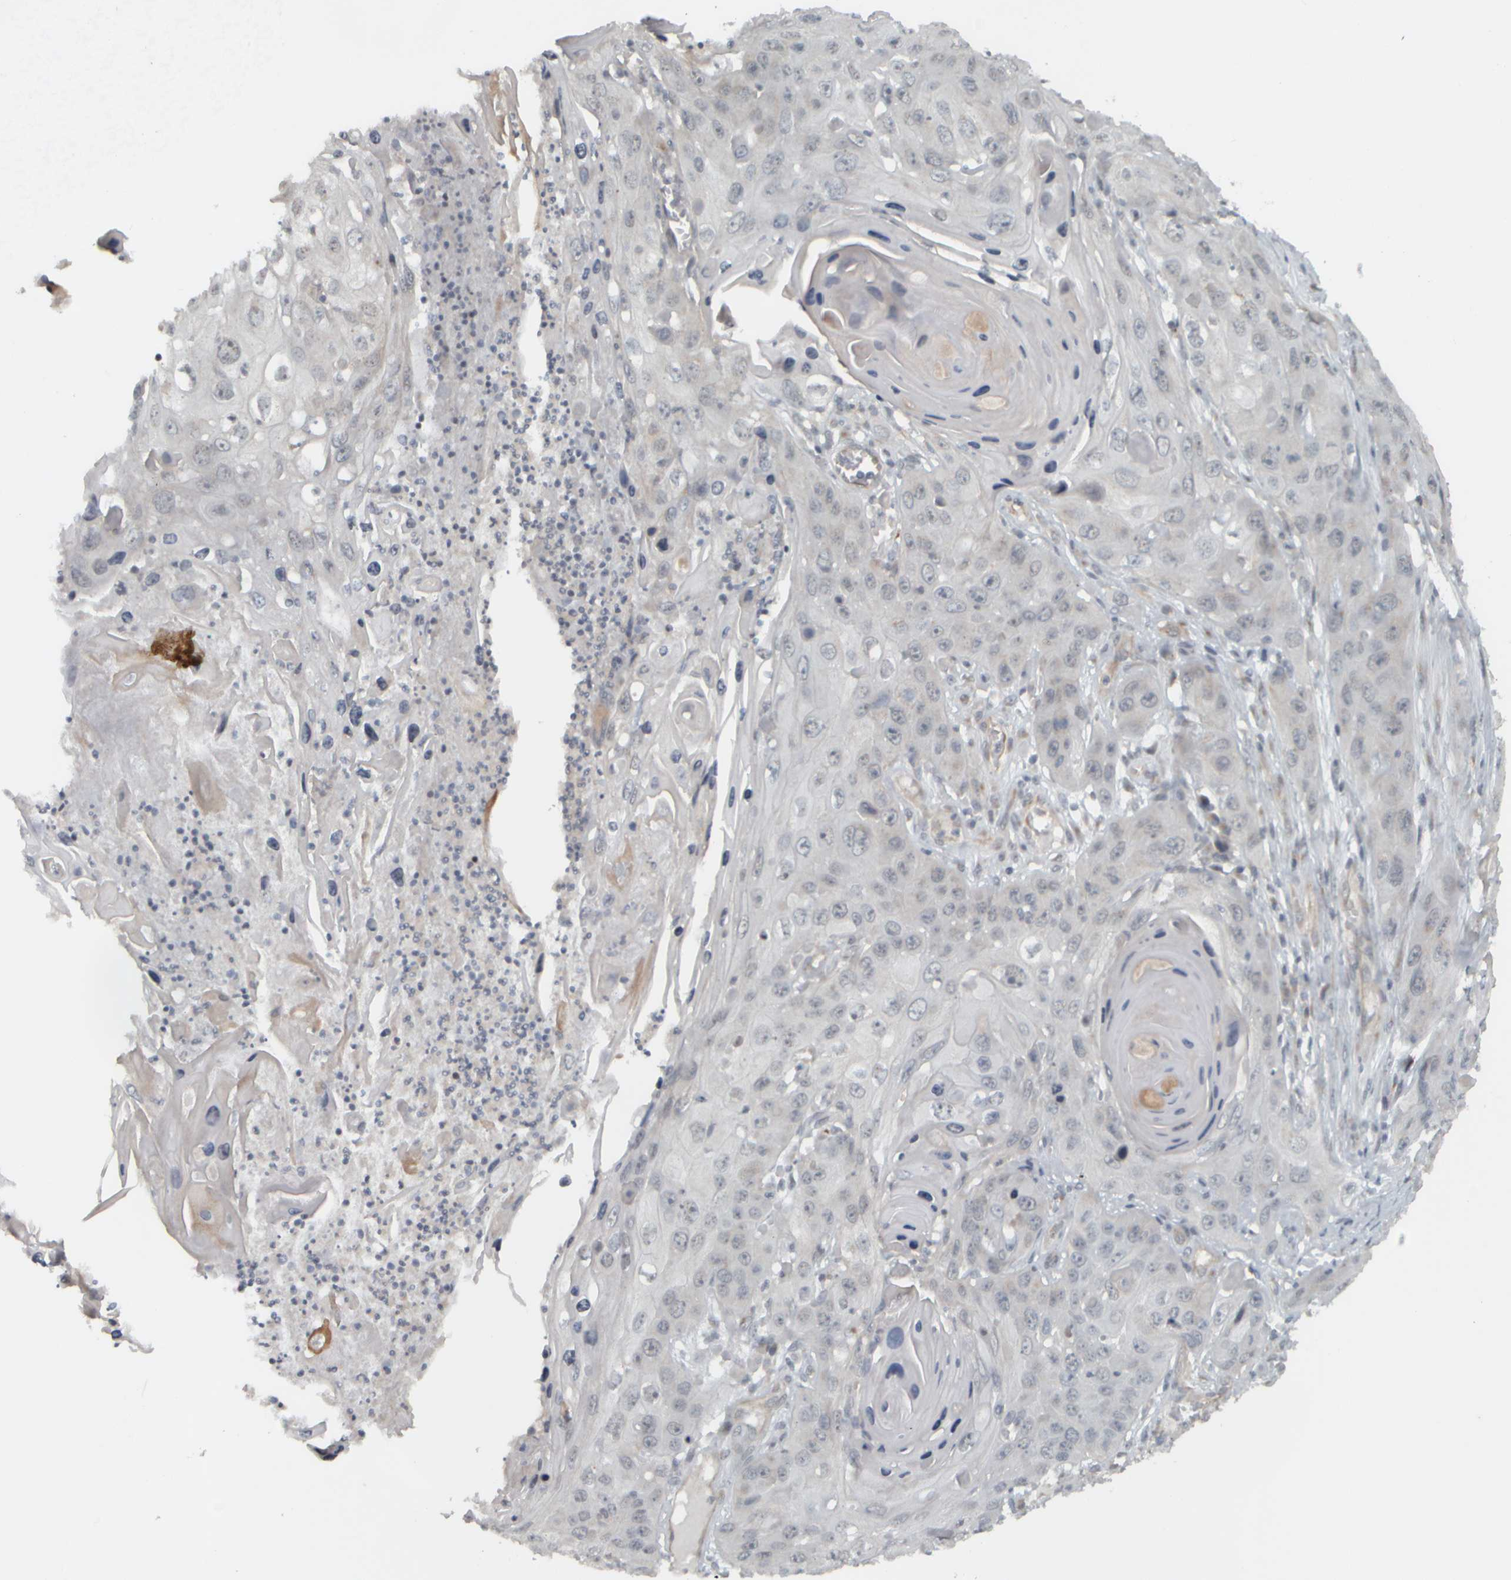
{"staining": {"intensity": "negative", "quantity": "none", "location": "none"}, "tissue": "skin cancer", "cell_type": "Tumor cells", "image_type": "cancer", "snomed": [{"axis": "morphology", "description": "Squamous cell carcinoma, NOS"}, {"axis": "topography", "description": "Skin"}], "caption": "A high-resolution histopathology image shows IHC staining of skin squamous cell carcinoma, which demonstrates no significant expression in tumor cells.", "gene": "NAPG", "patient": {"sex": "male", "age": 55}}